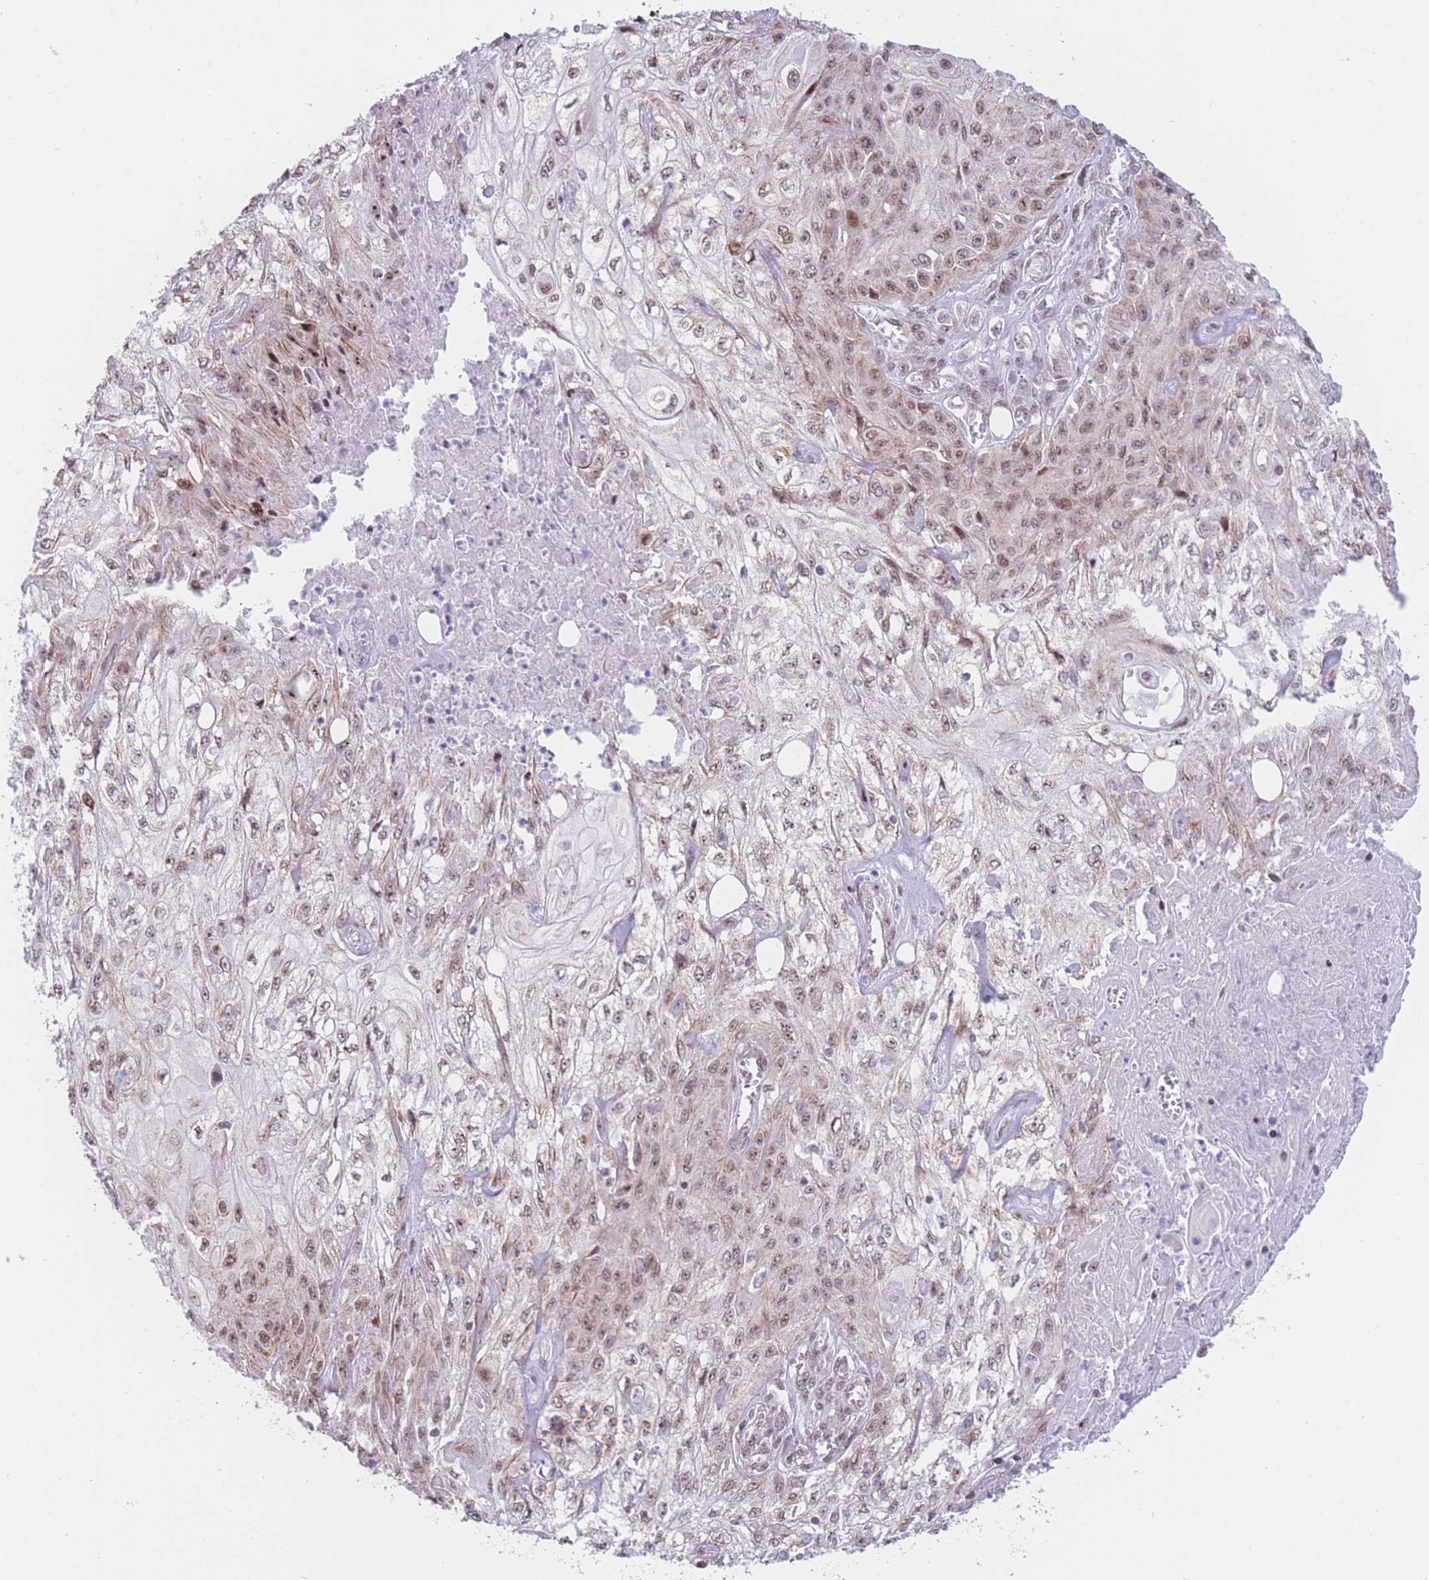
{"staining": {"intensity": "moderate", "quantity": ">75%", "location": "nuclear"}, "tissue": "skin cancer", "cell_type": "Tumor cells", "image_type": "cancer", "snomed": [{"axis": "morphology", "description": "Squamous cell carcinoma, NOS"}, {"axis": "morphology", "description": "Squamous cell carcinoma, metastatic, NOS"}, {"axis": "topography", "description": "Skin"}, {"axis": "topography", "description": "Lymph node"}], "caption": "About >75% of tumor cells in skin cancer (metastatic squamous cell carcinoma) demonstrate moderate nuclear protein expression as visualized by brown immunohistochemical staining.", "gene": "PCIF1", "patient": {"sex": "male", "age": 75}}